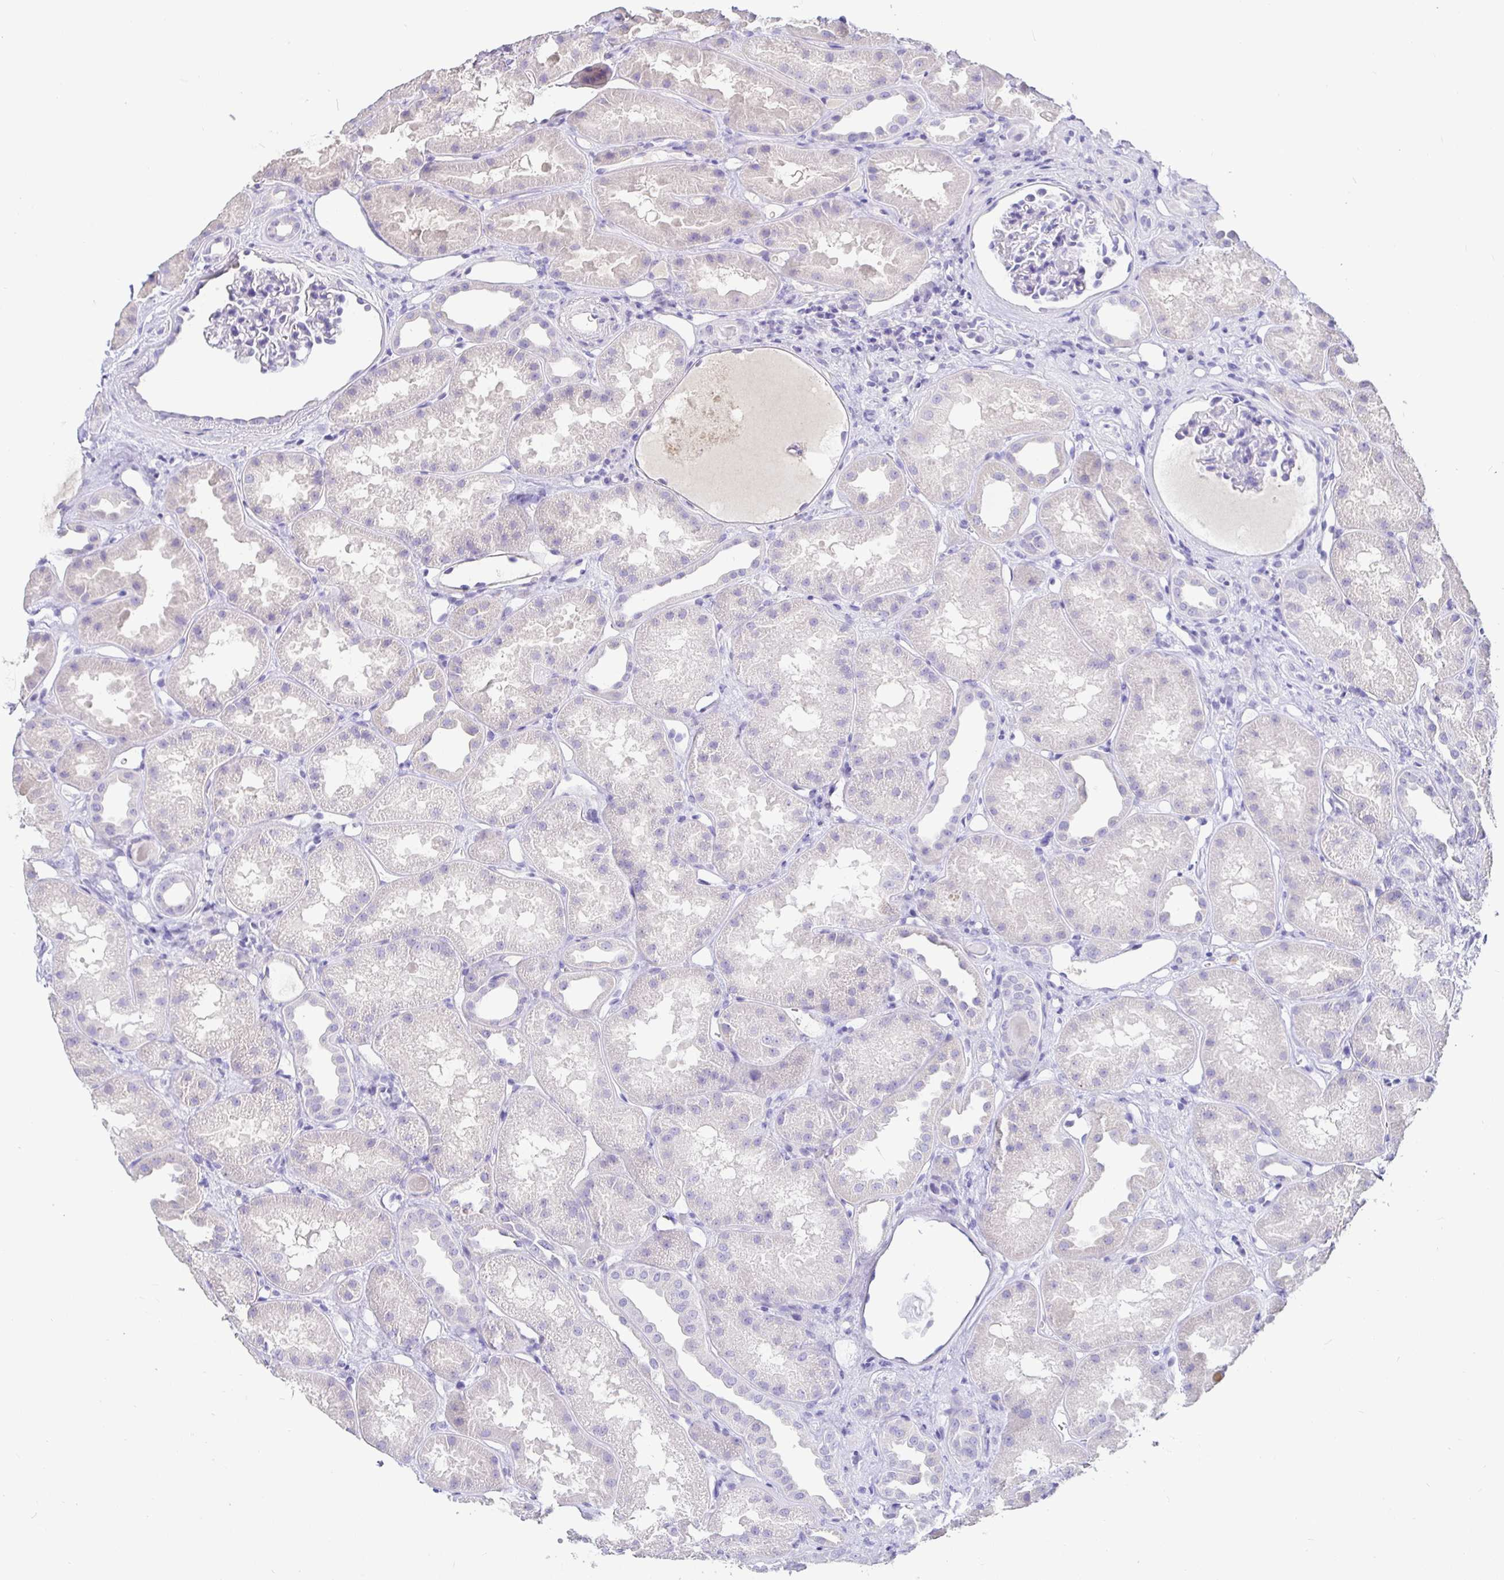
{"staining": {"intensity": "negative", "quantity": "none", "location": "none"}, "tissue": "kidney", "cell_type": "Cells in glomeruli", "image_type": "normal", "snomed": [{"axis": "morphology", "description": "Normal tissue, NOS"}, {"axis": "topography", "description": "Kidney"}], "caption": "This is a photomicrograph of immunohistochemistry staining of normal kidney, which shows no staining in cells in glomeruli. (IHC, brightfield microscopy, high magnification).", "gene": "TPTE", "patient": {"sex": "male", "age": 61}}